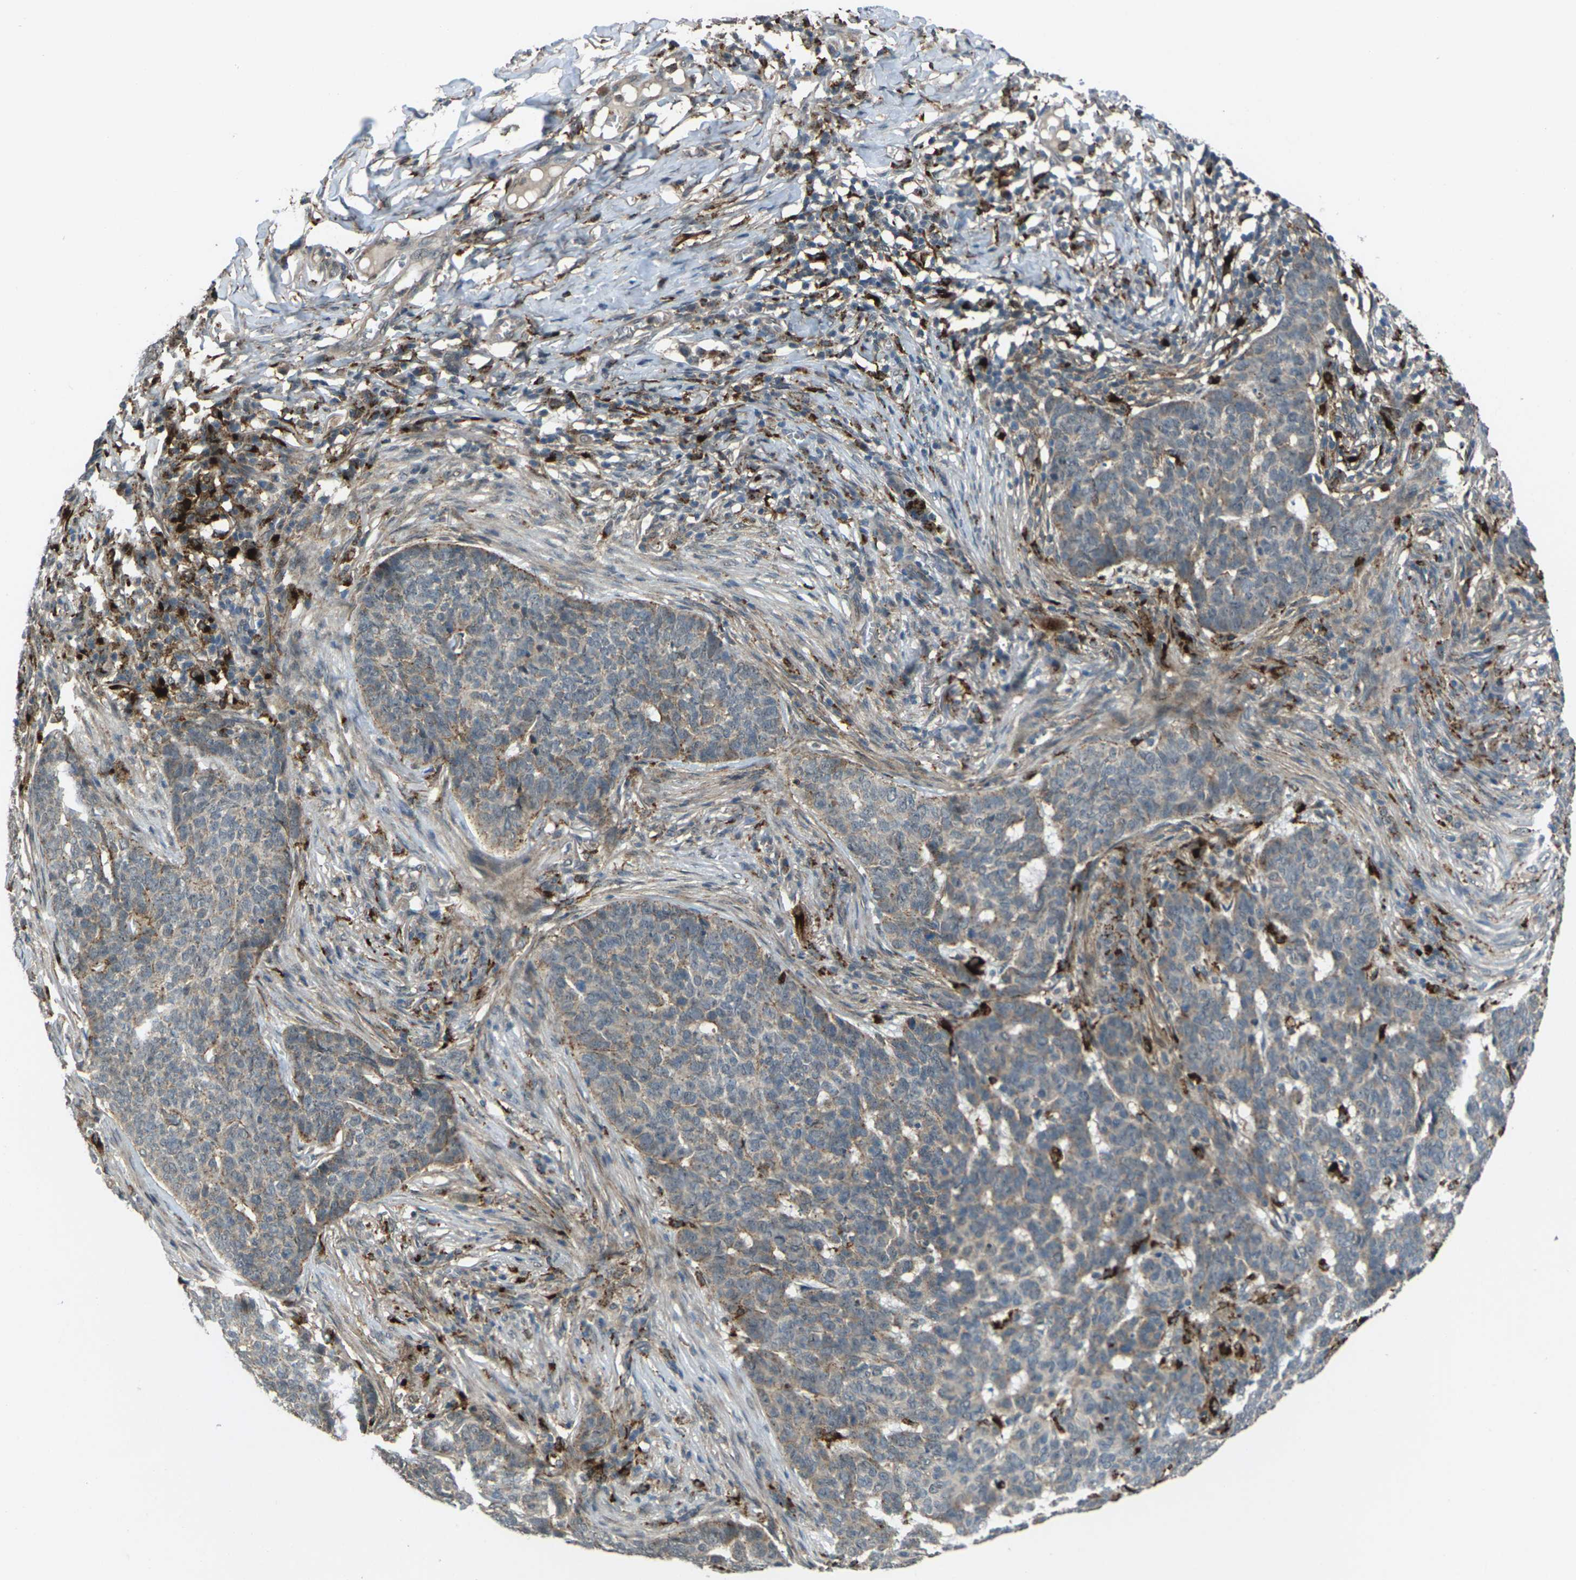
{"staining": {"intensity": "weak", "quantity": ">75%", "location": "cytoplasmic/membranous"}, "tissue": "skin cancer", "cell_type": "Tumor cells", "image_type": "cancer", "snomed": [{"axis": "morphology", "description": "Basal cell carcinoma"}, {"axis": "topography", "description": "Skin"}], "caption": "High-power microscopy captured an immunohistochemistry (IHC) image of skin cancer (basal cell carcinoma), revealing weak cytoplasmic/membranous positivity in about >75% of tumor cells.", "gene": "SLC31A2", "patient": {"sex": "male", "age": 85}}